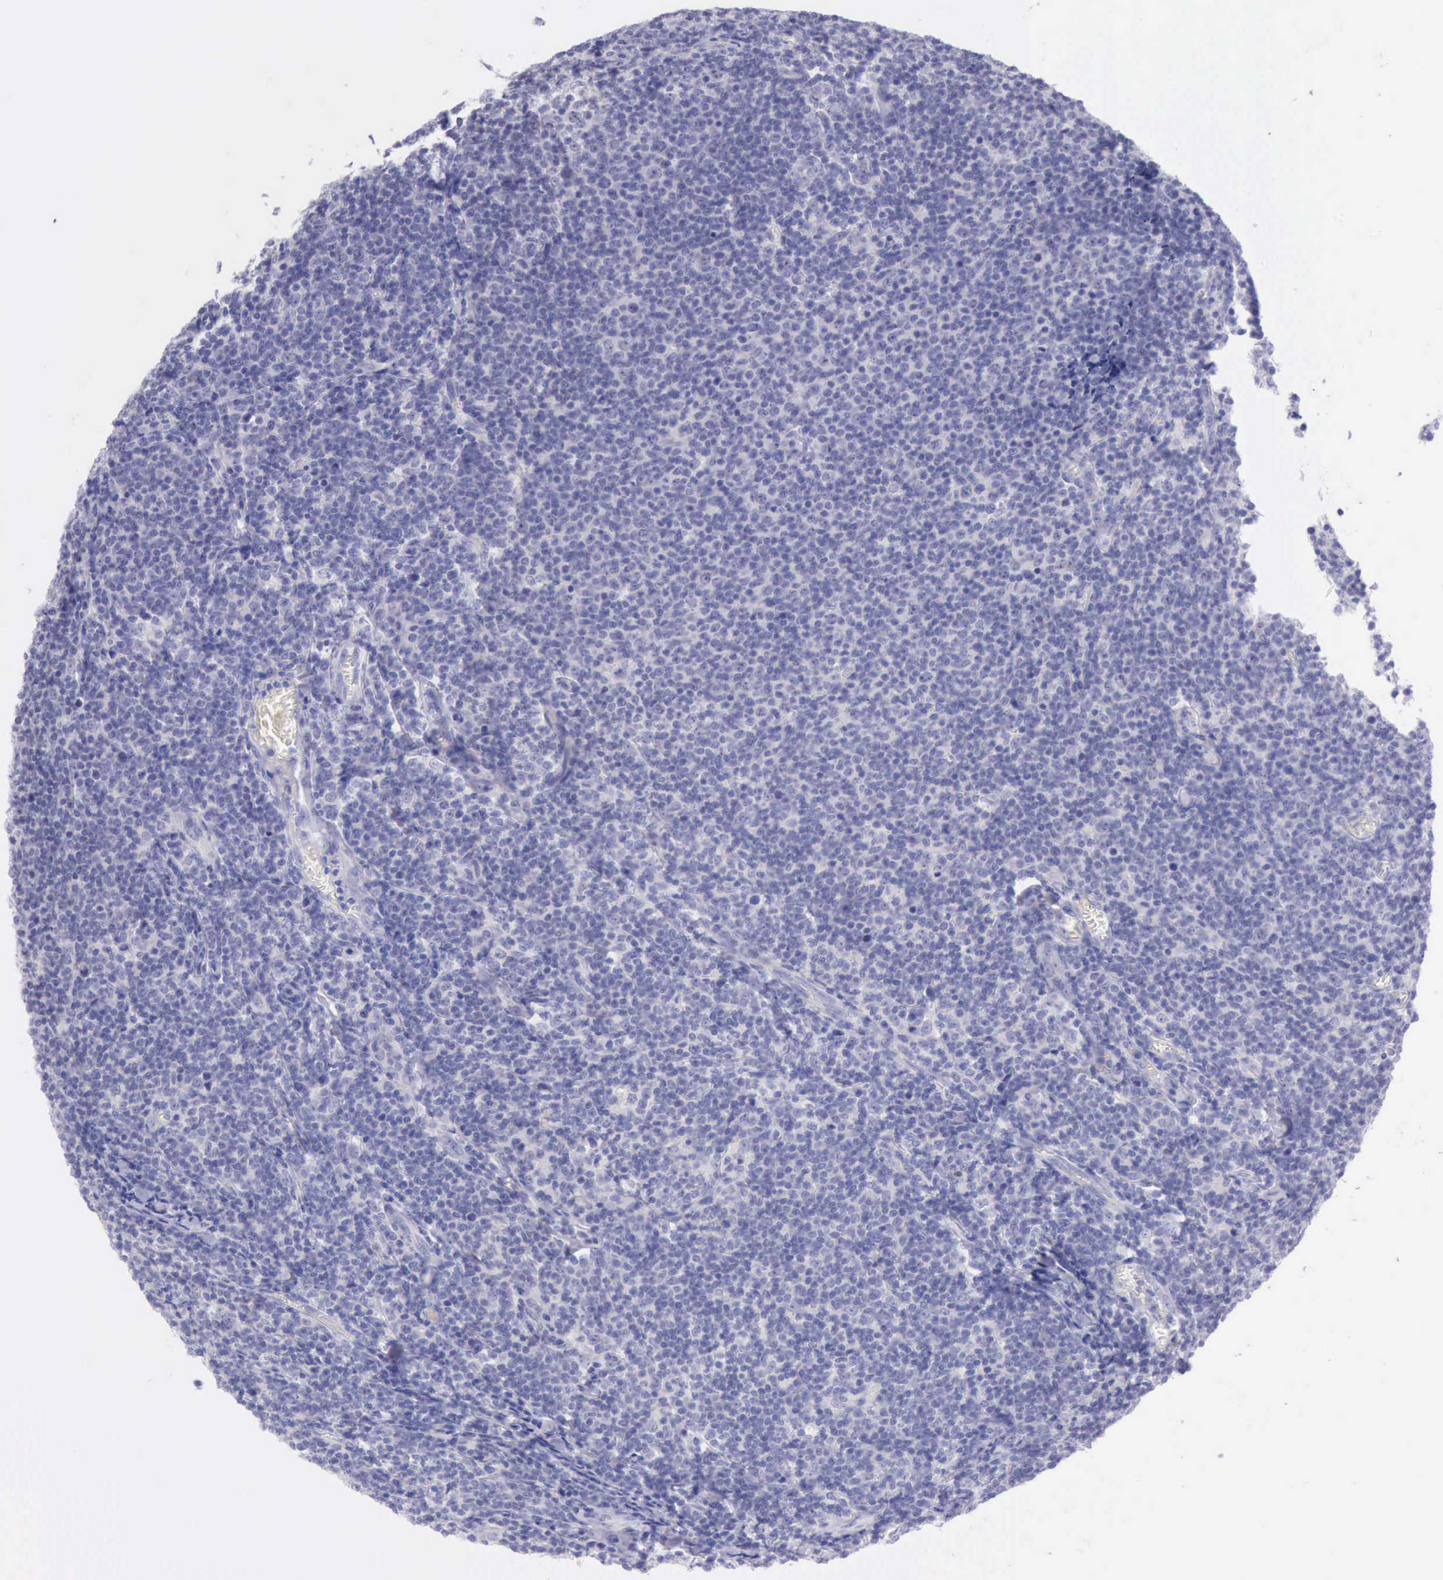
{"staining": {"intensity": "negative", "quantity": "none", "location": "none"}, "tissue": "lymphoma", "cell_type": "Tumor cells", "image_type": "cancer", "snomed": [{"axis": "morphology", "description": "Malignant lymphoma, non-Hodgkin's type, Low grade"}, {"axis": "topography", "description": "Lymph node"}], "caption": "There is no significant staining in tumor cells of lymphoma.", "gene": "LRFN5", "patient": {"sex": "male", "age": 74}}